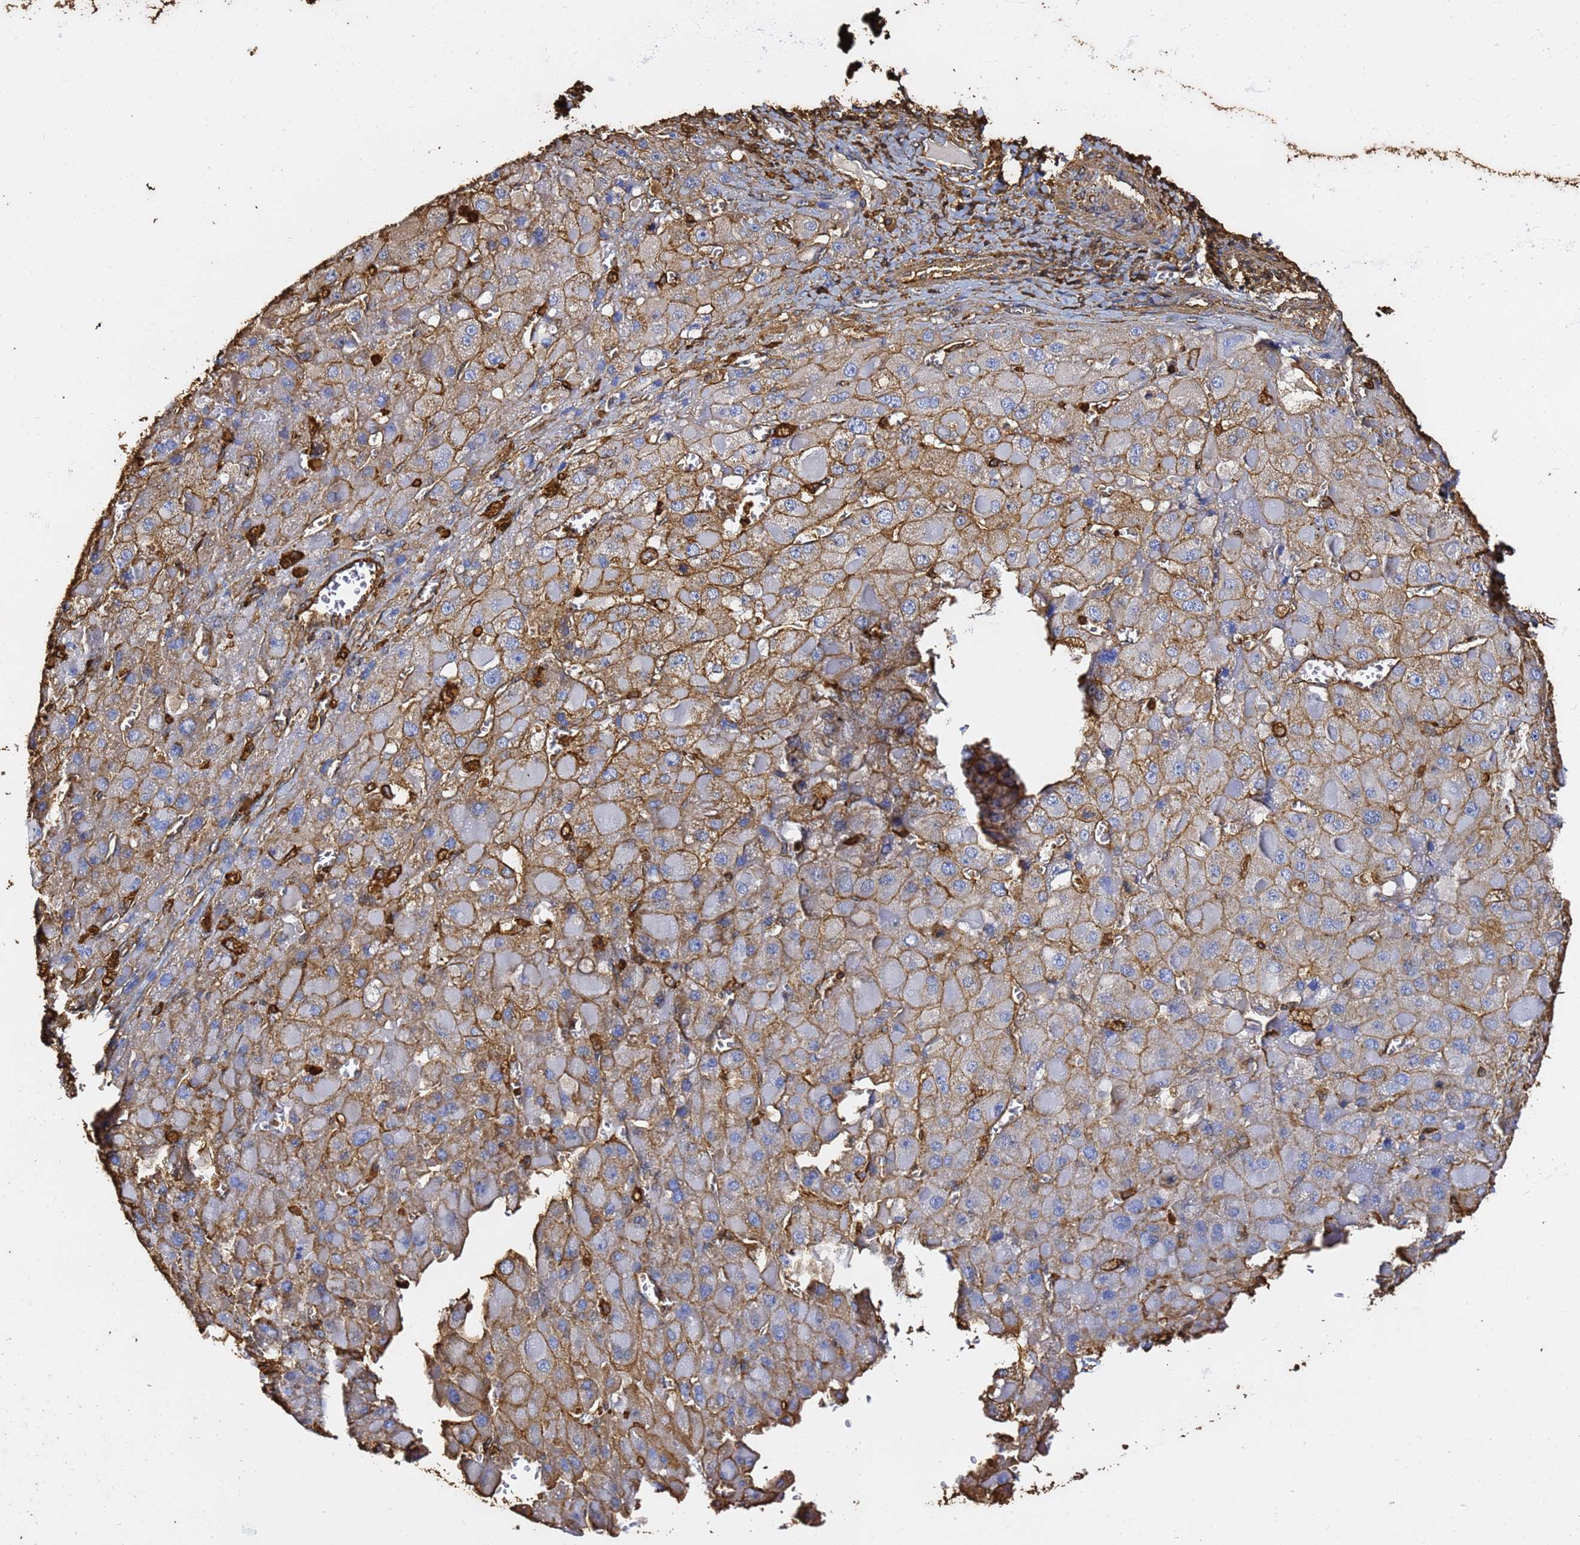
{"staining": {"intensity": "moderate", "quantity": ">75%", "location": "cytoplasmic/membranous"}, "tissue": "liver cancer", "cell_type": "Tumor cells", "image_type": "cancer", "snomed": [{"axis": "morphology", "description": "Carcinoma, Hepatocellular, NOS"}, {"axis": "topography", "description": "Liver"}], "caption": "Immunohistochemical staining of liver hepatocellular carcinoma shows medium levels of moderate cytoplasmic/membranous protein staining in approximately >75% of tumor cells.", "gene": "ACTB", "patient": {"sex": "female", "age": 73}}